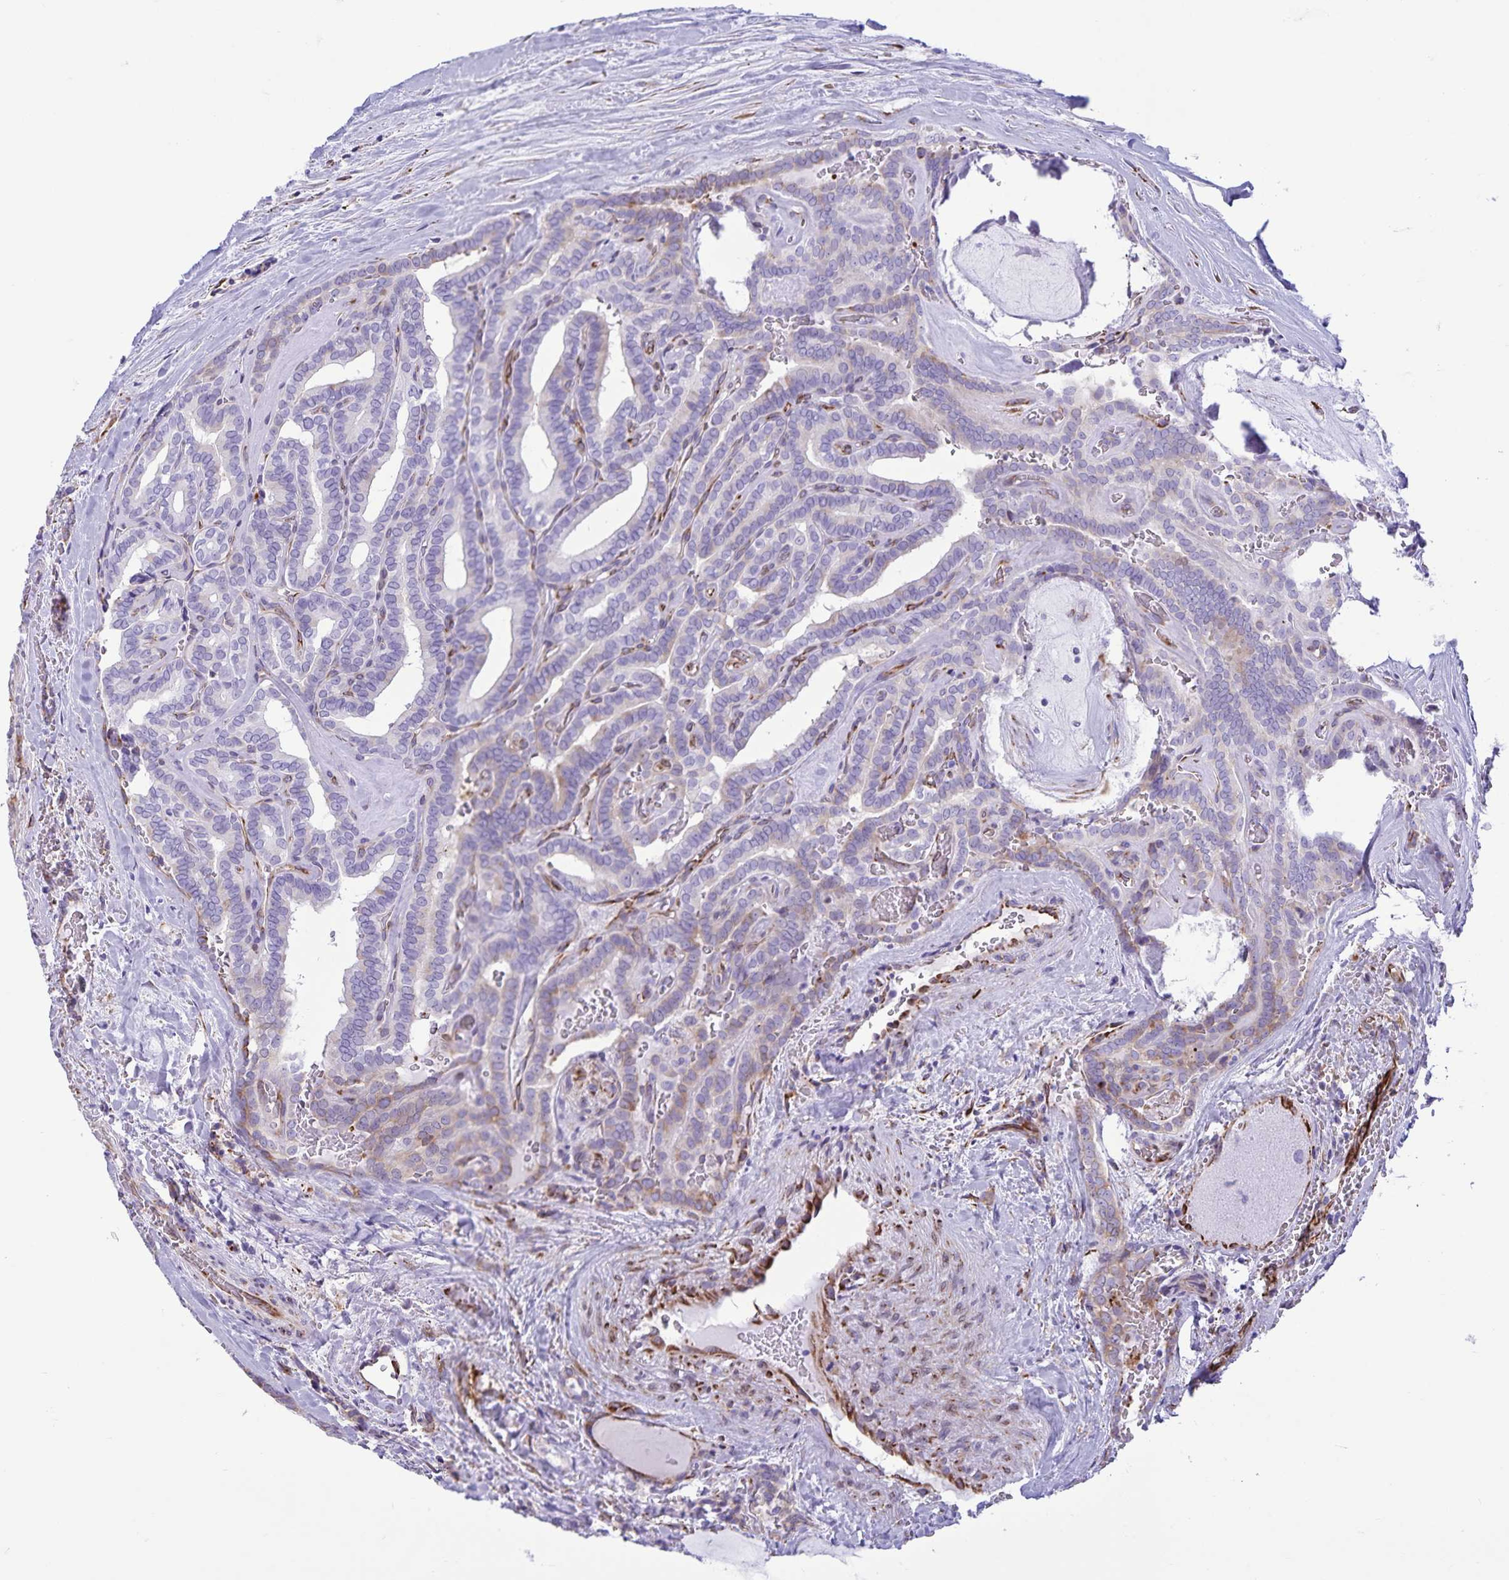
{"staining": {"intensity": "negative", "quantity": "none", "location": "none"}, "tissue": "thyroid cancer", "cell_type": "Tumor cells", "image_type": "cancer", "snomed": [{"axis": "morphology", "description": "Papillary adenocarcinoma, NOS"}, {"axis": "topography", "description": "Thyroid gland"}], "caption": "High power microscopy photomicrograph of an immunohistochemistry histopathology image of thyroid papillary adenocarcinoma, revealing no significant staining in tumor cells.", "gene": "RCN1", "patient": {"sex": "female", "age": 21}}